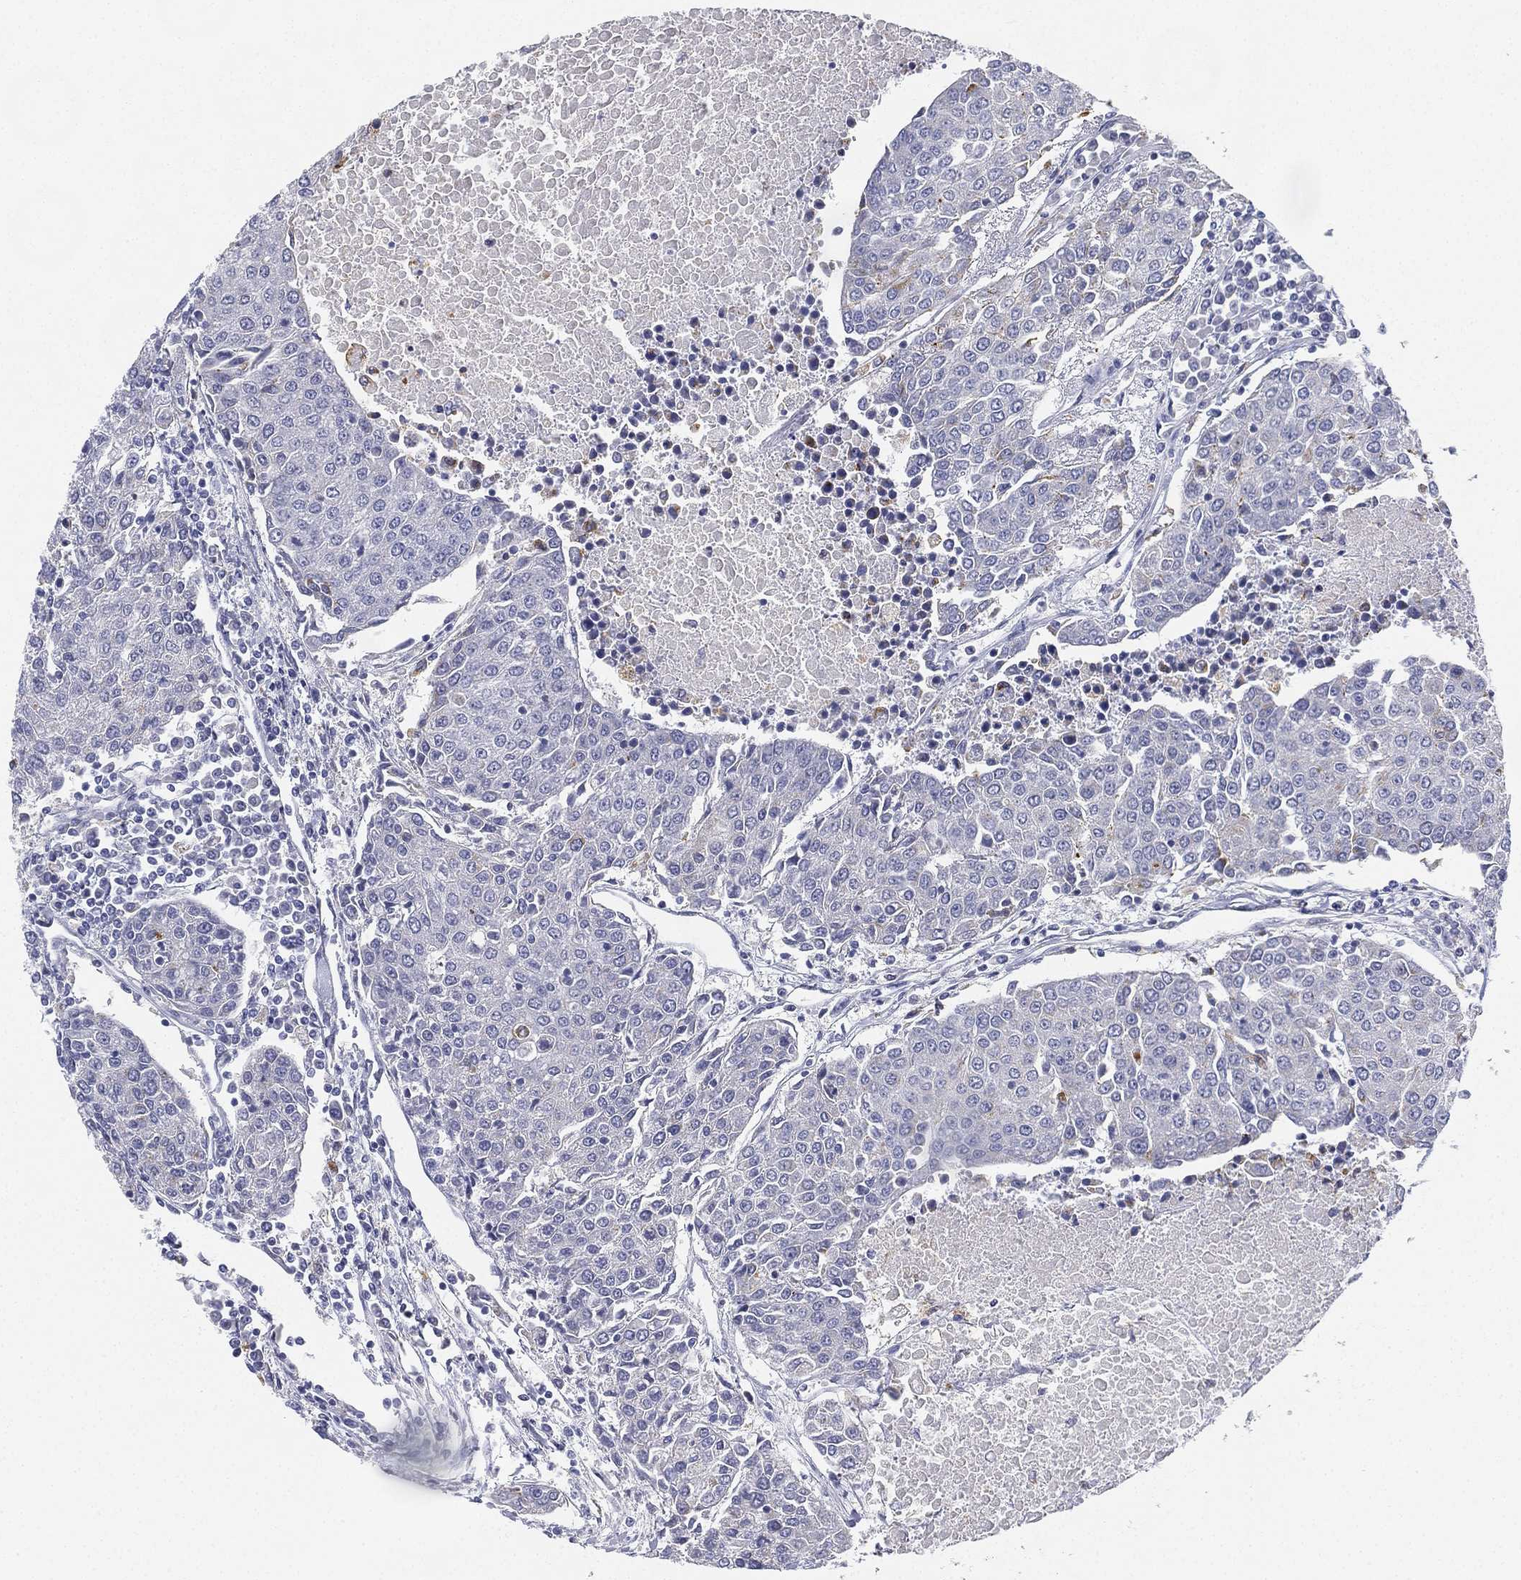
{"staining": {"intensity": "weak", "quantity": "<25%", "location": "cytoplasmic/membranous"}, "tissue": "urothelial cancer", "cell_type": "Tumor cells", "image_type": "cancer", "snomed": [{"axis": "morphology", "description": "Urothelial carcinoma, High grade"}, {"axis": "topography", "description": "Urinary bladder"}], "caption": "Tumor cells are negative for brown protein staining in urothelial cancer.", "gene": "NPC2", "patient": {"sex": "female", "age": 85}}